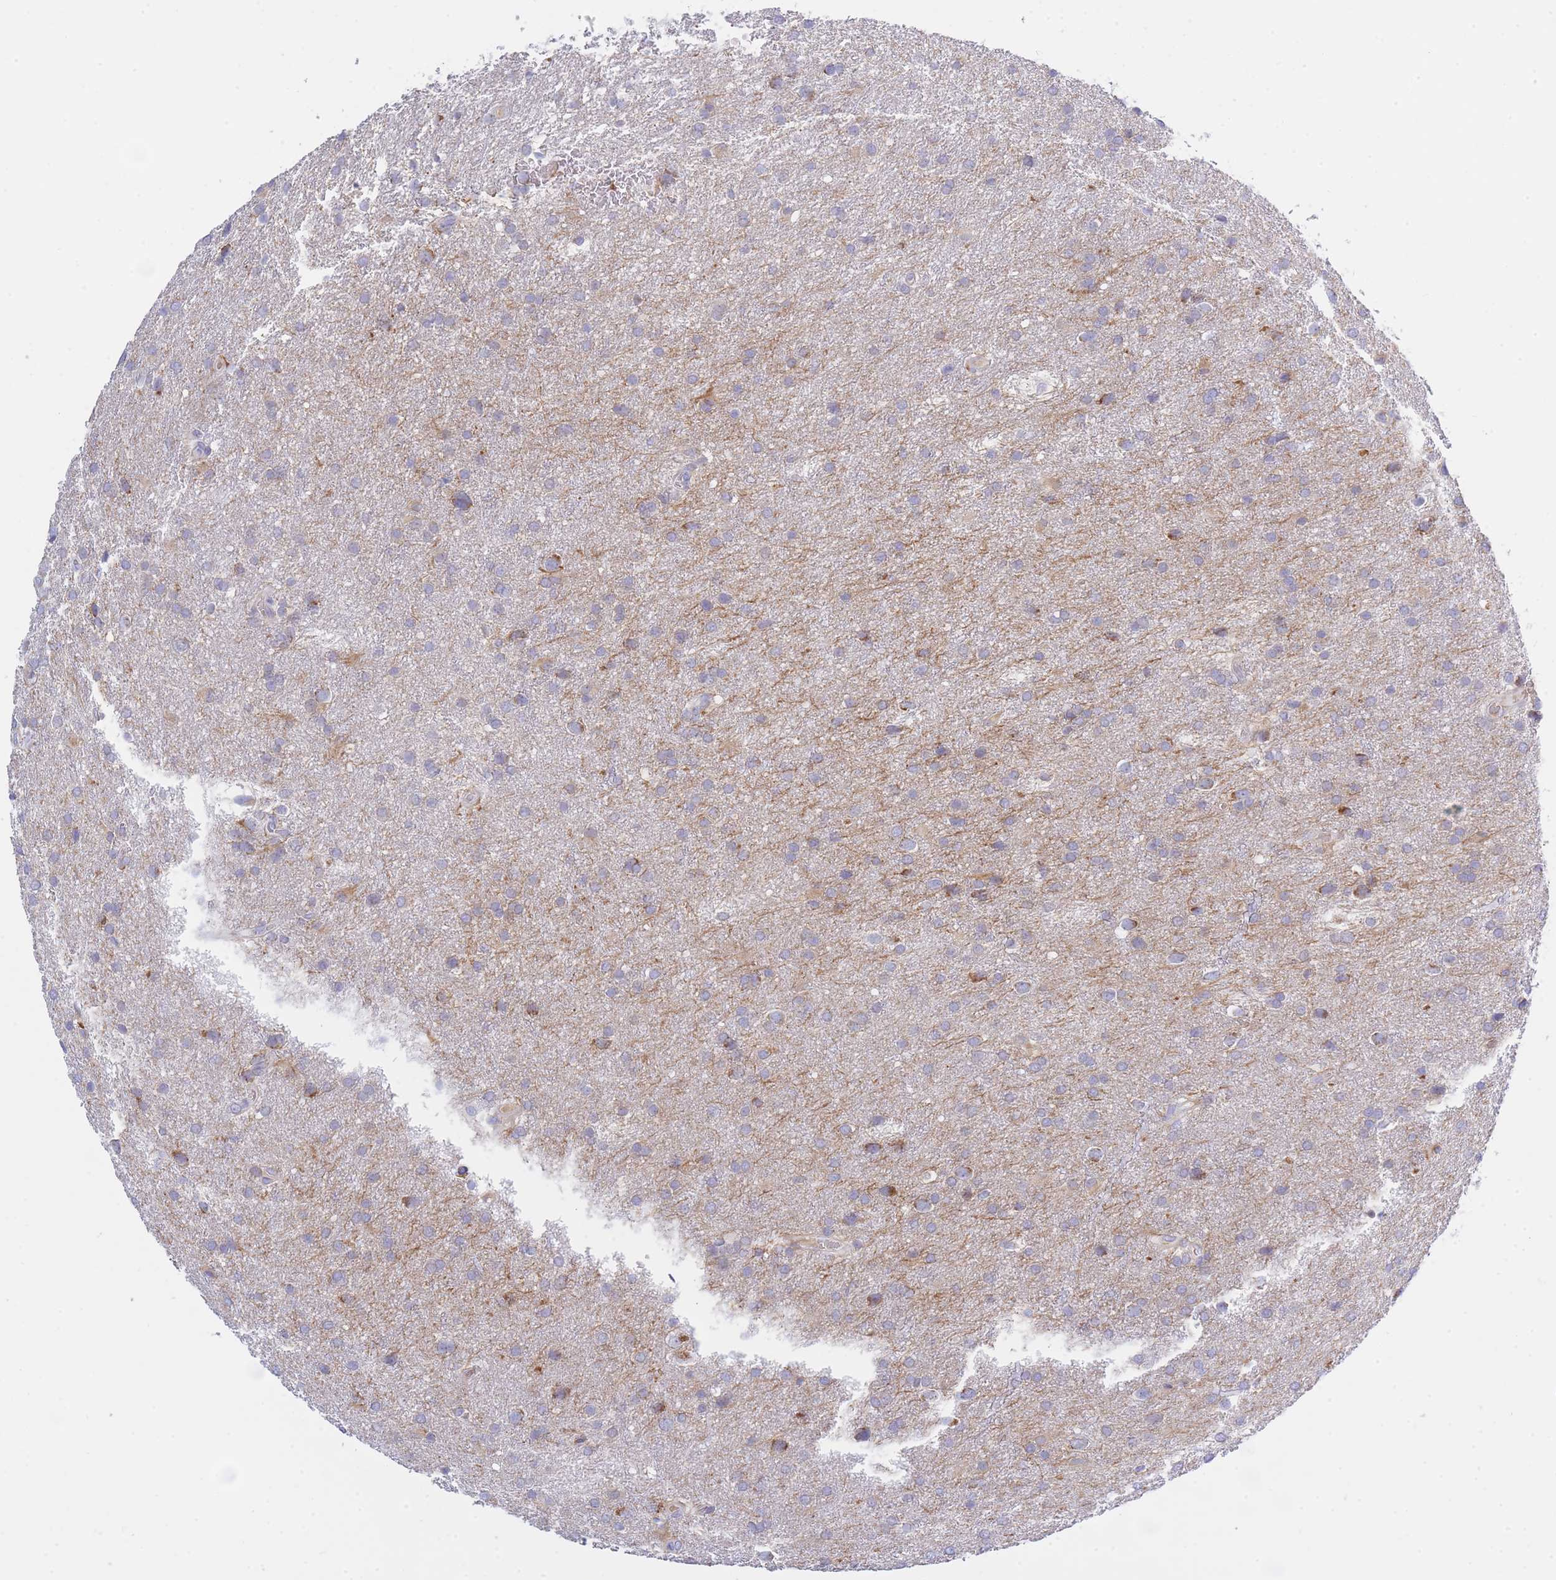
{"staining": {"intensity": "moderate", "quantity": "<25%", "location": "cytoplasmic/membranous"}, "tissue": "glioma", "cell_type": "Tumor cells", "image_type": "cancer", "snomed": [{"axis": "morphology", "description": "Glioma, malignant, Low grade"}, {"axis": "topography", "description": "Brain"}], "caption": "A histopathology image of glioma stained for a protein displays moderate cytoplasmic/membranous brown staining in tumor cells.", "gene": "NANP", "patient": {"sex": "female", "age": 32}}